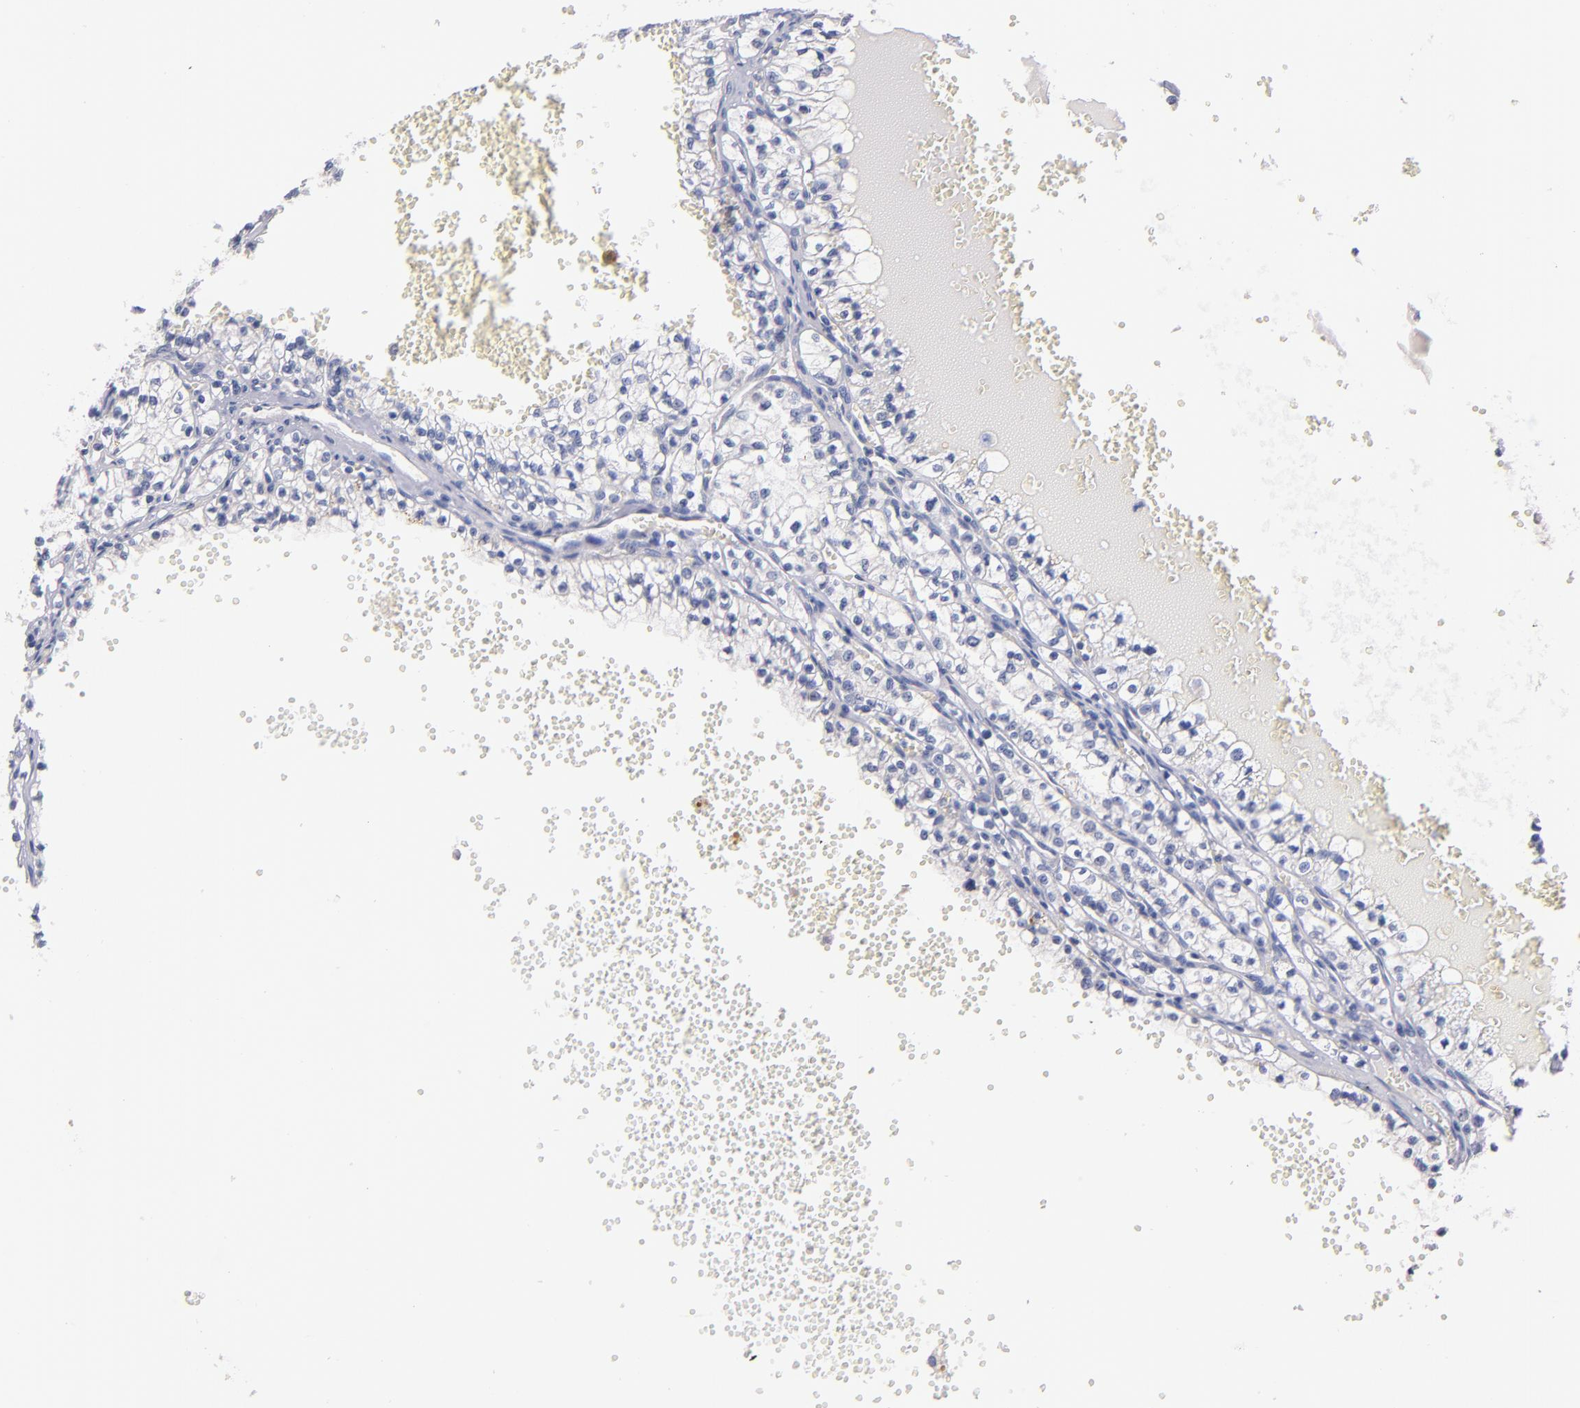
{"staining": {"intensity": "negative", "quantity": "none", "location": "none"}, "tissue": "renal cancer", "cell_type": "Tumor cells", "image_type": "cancer", "snomed": [{"axis": "morphology", "description": "Adenocarcinoma, NOS"}, {"axis": "topography", "description": "Kidney"}], "caption": "Immunohistochemistry of human renal adenocarcinoma shows no staining in tumor cells.", "gene": "CNTNAP2", "patient": {"sex": "male", "age": 61}}